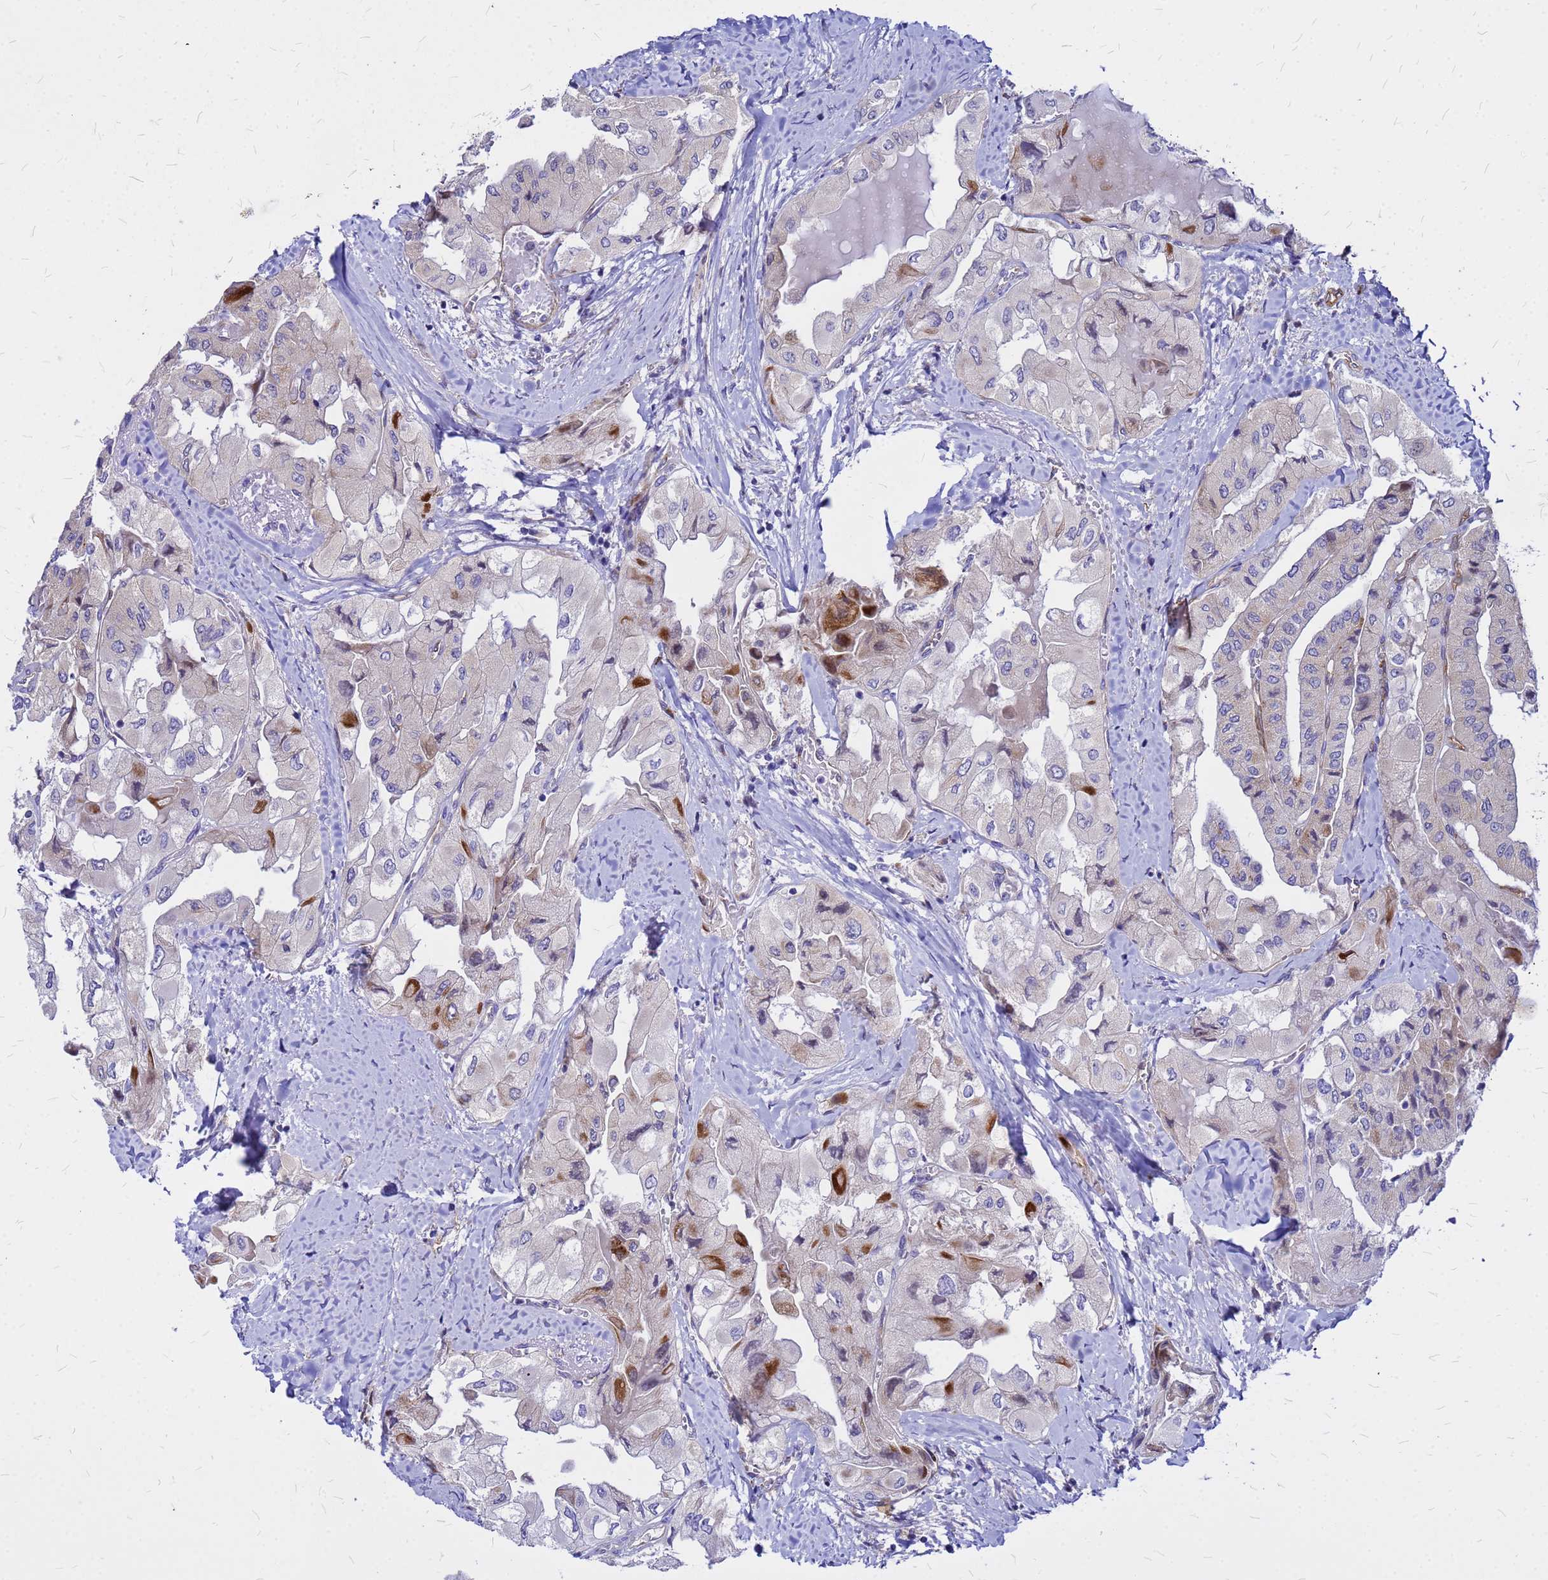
{"staining": {"intensity": "moderate", "quantity": "<25%", "location": "cytoplasmic/membranous"}, "tissue": "thyroid cancer", "cell_type": "Tumor cells", "image_type": "cancer", "snomed": [{"axis": "morphology", "description": "Normal tissue, NOS"}, {"axis": "morphology", "description": "Papillary adenocarcinoma, NOS"}, {"axis": "topography", "description": "Thyroid gland"}], "caption": "Human thyroid cancer stained with a brown dye displays moderate cytoplasmic/membranous positive positivity in approximately <25% of tumor cells.", "gene": "NOSTRIN", "patient": {"sex": "female", "age": 59}}